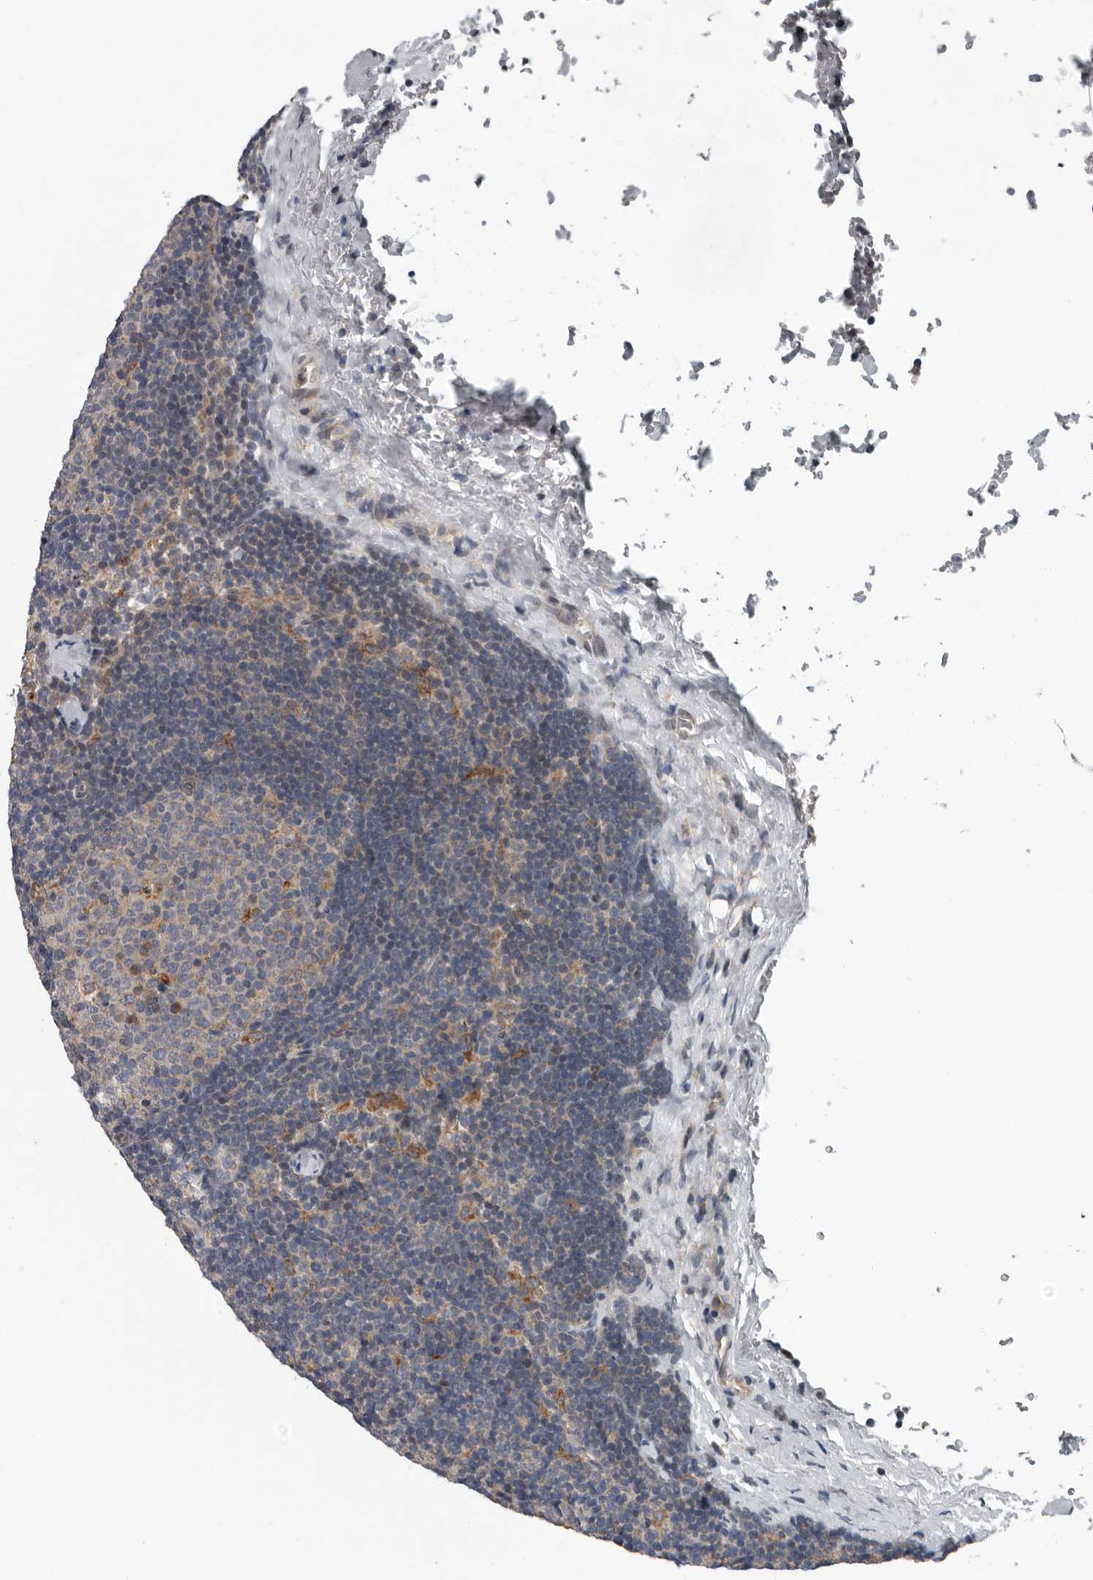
{"staining": {"intensity": "moderate", "quantity": "<25%", "location": "cytoplasmic/membranous"}, "tissue": "lymph node", "cell_type": "Germinal center cells", "image_type": "normal", "snomed": [{"axis": "morphology", "description": "Normal tissue, NOS"}, {"axis": "topography", "description": "Lymph node"}], "caption": "The immunohistochemical stain labels moderate cytoplasmic/membranous expression in germinal center cells of unremarkable lymph node. The protein of interest is shown in brown color, while the nuclei are stained blue.", "gene": "TMEM199", "patient": {"sex": "female", "age": 22}}